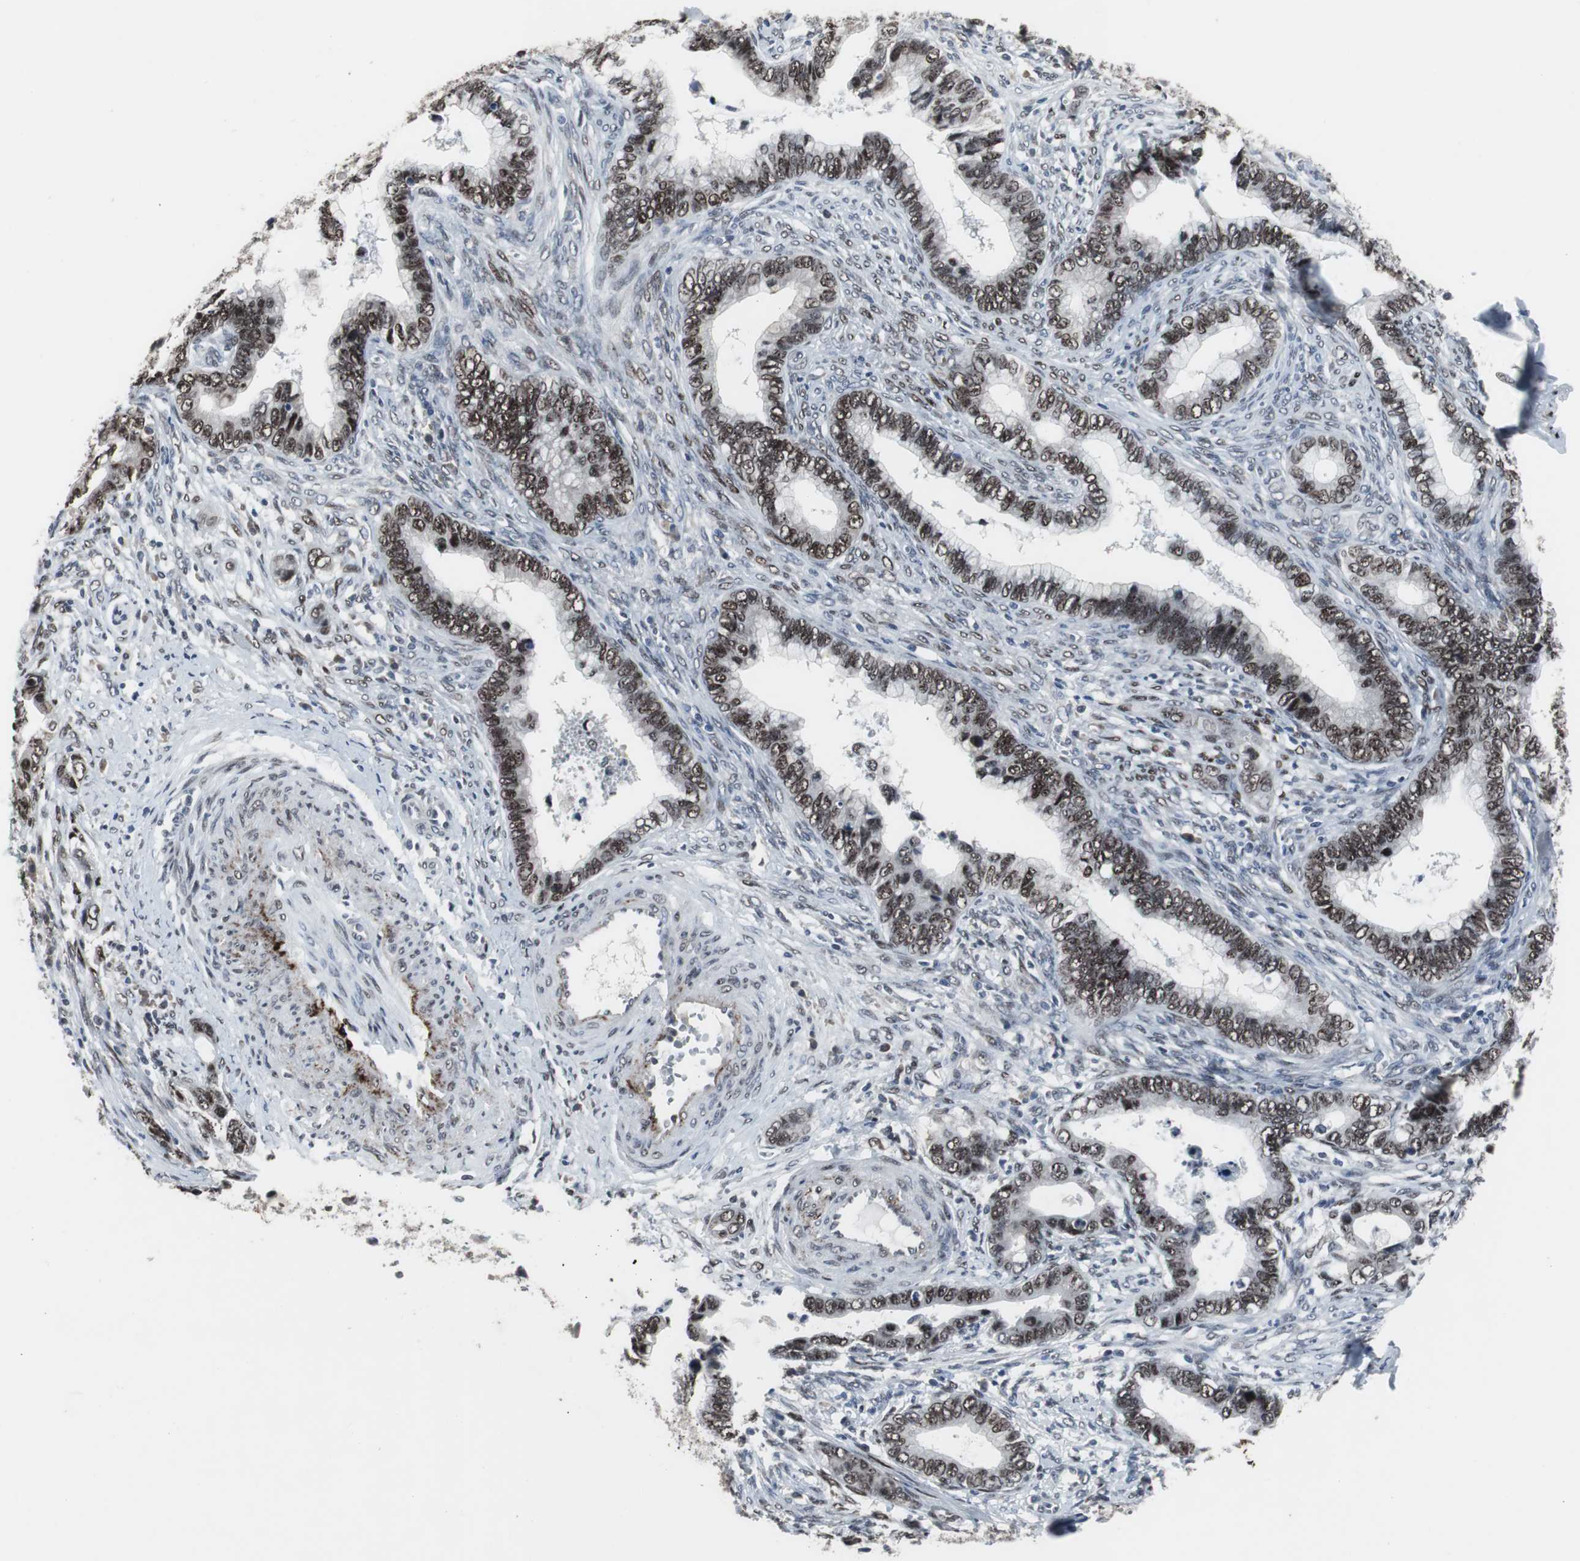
{"staining": {"intensity": "strong", "quantity": ">75%", "location": "nuclear"}, "tissue": "cervical cancer", "cell_type": "Tumor cells", "image_type": "cancer", "snomed": [{"axis": "morphology", "description": "Adenocarcinoma, NOS"}, {"axis": "topography", "description": "Cervix"}], "caption": "Strong nuclear protein expression is identified in about >75% of tumor cells in cervical adenocarcinoma.", "gene": "FOXP4", "patient": {"sex": "female", "age": 44}}